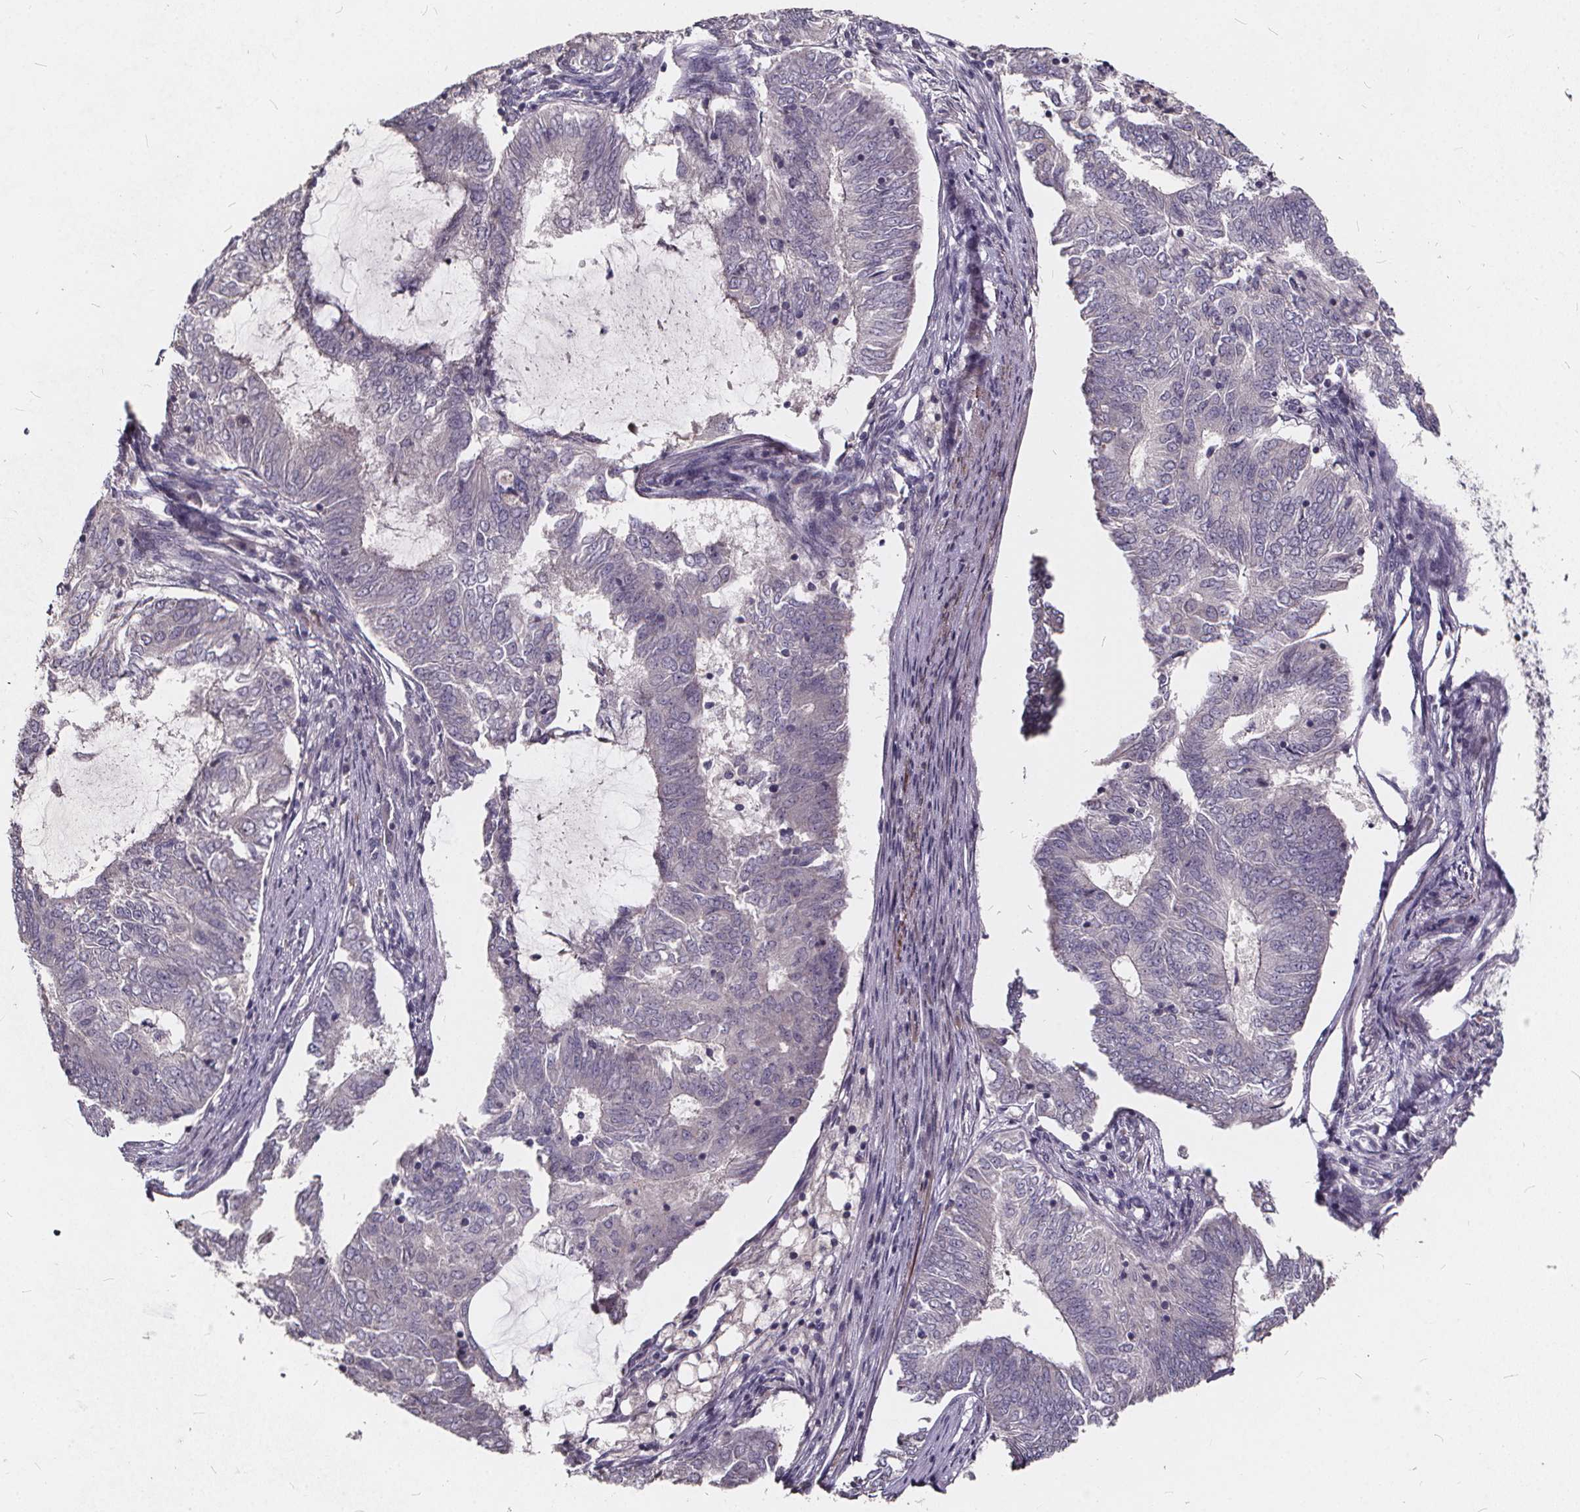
{"staining": {"intensity": "negative", "quantity": "none", "location": "none"}, "tissue": "endometrial cancer", "cell_type": "Tumor cells", "image_type": "cancer", "snomed": [{"axis": "morphology", "description": "Adenocarcinoma, NOS"}, {"axis": "topography", "description": "Endometrium"}], "caption": "Immunohistochemical staining of adenocarcinoma (endometrial) reveals no significant expression in tumor cells. The staining is performed using DAB (3,3'-diaminobenzidine) brown chromogen with nuclei counter-stained in using hematoxylin.", "gene": "TSPAN14", "patient": {"sex": "female", "age": 62}}